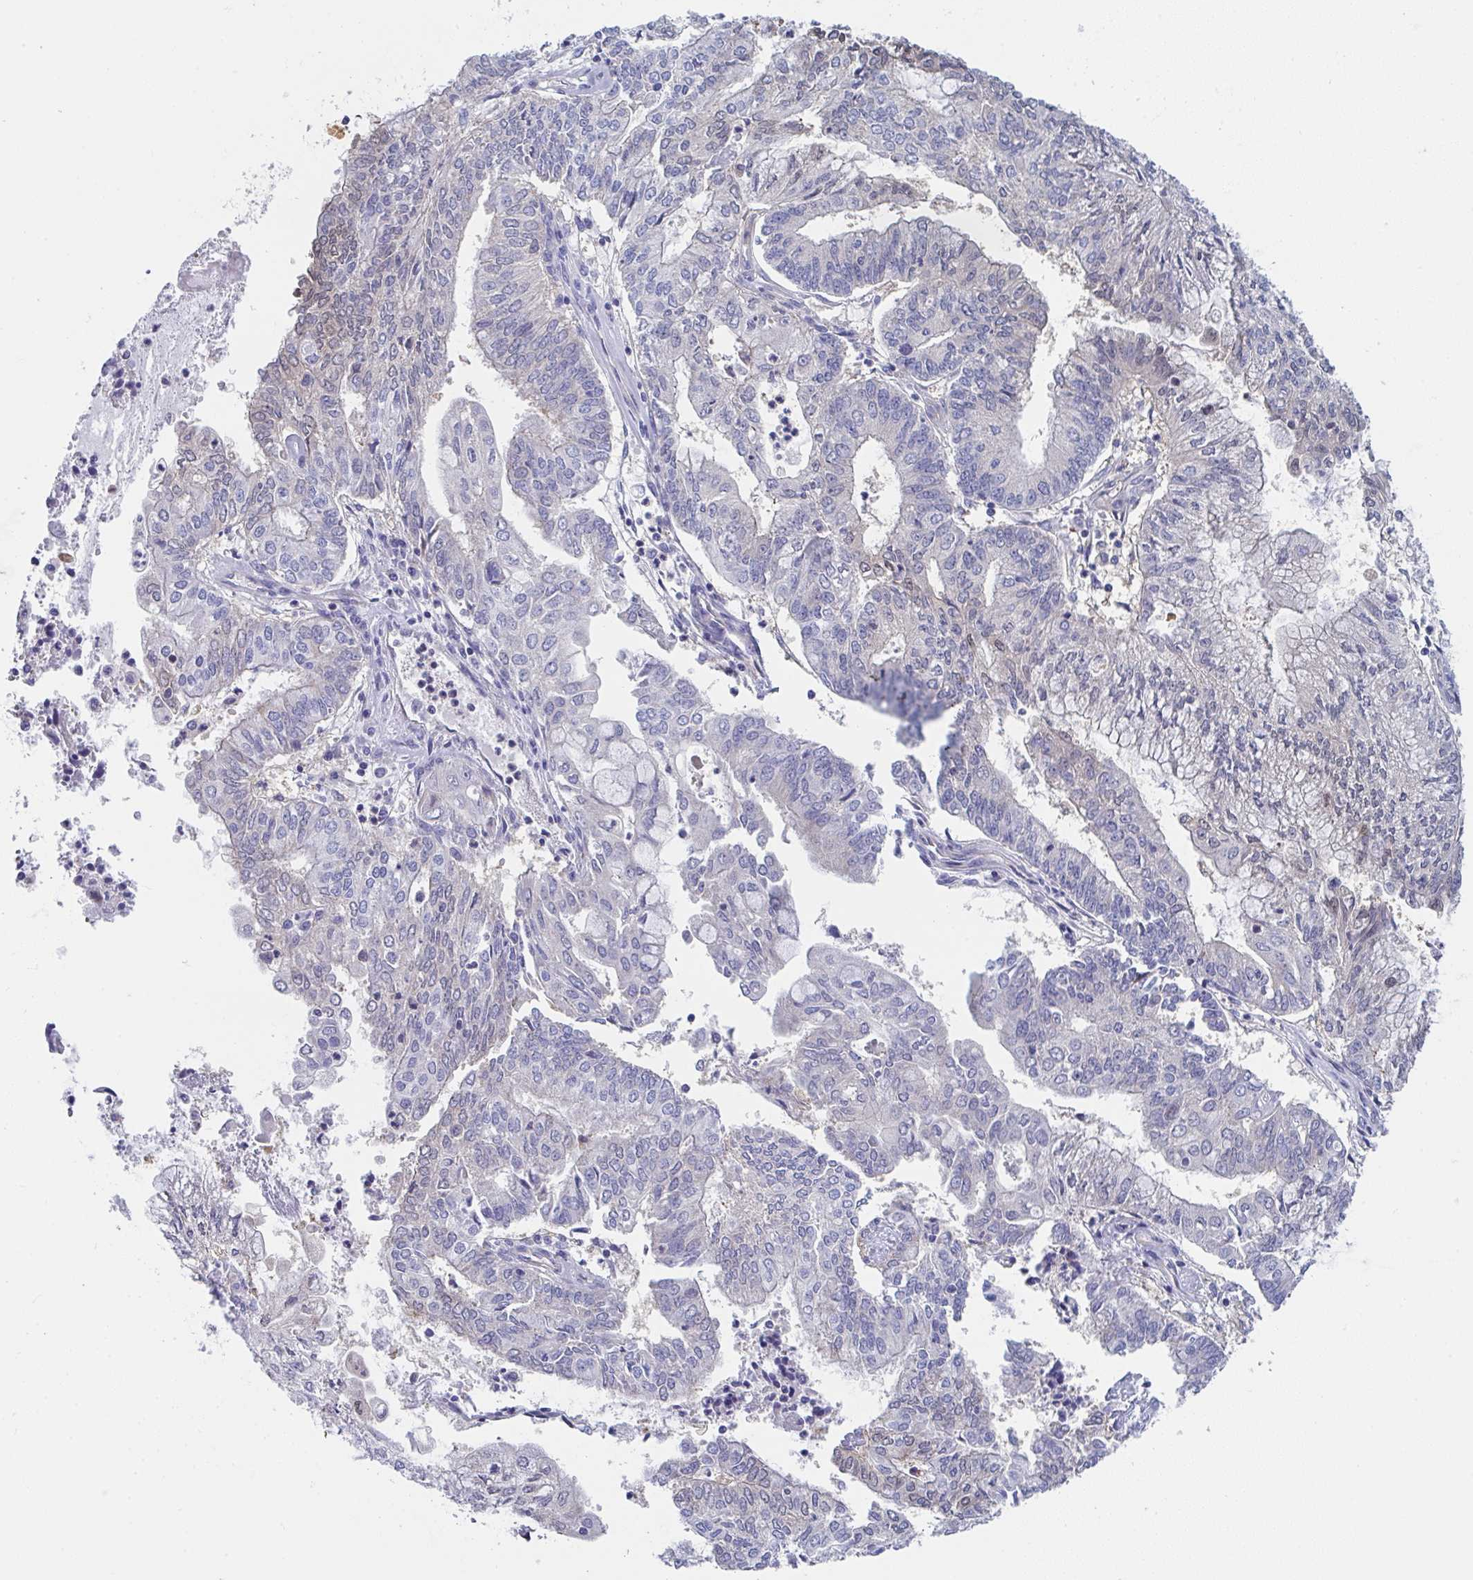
{"staining": {"intensity": "negative", "quantity": "none", "location": "none"}, "tissue": "endometrial cancer", "cell_type": "Tumor cells", "image_type": "cancer", "snomed": [{"axis": "morphology", "description": "Adenocarcinoma, NOS"}, {"axis": "topography", "description": "Endometrium"}], "caption": "This is a image of immunohistochemistry (IHC) staining of endometrial adenocarcinoma, which shows no expression in tumor cells.", "gene": "P2RX3", "patient": {"sex": "female", "age": 61}}